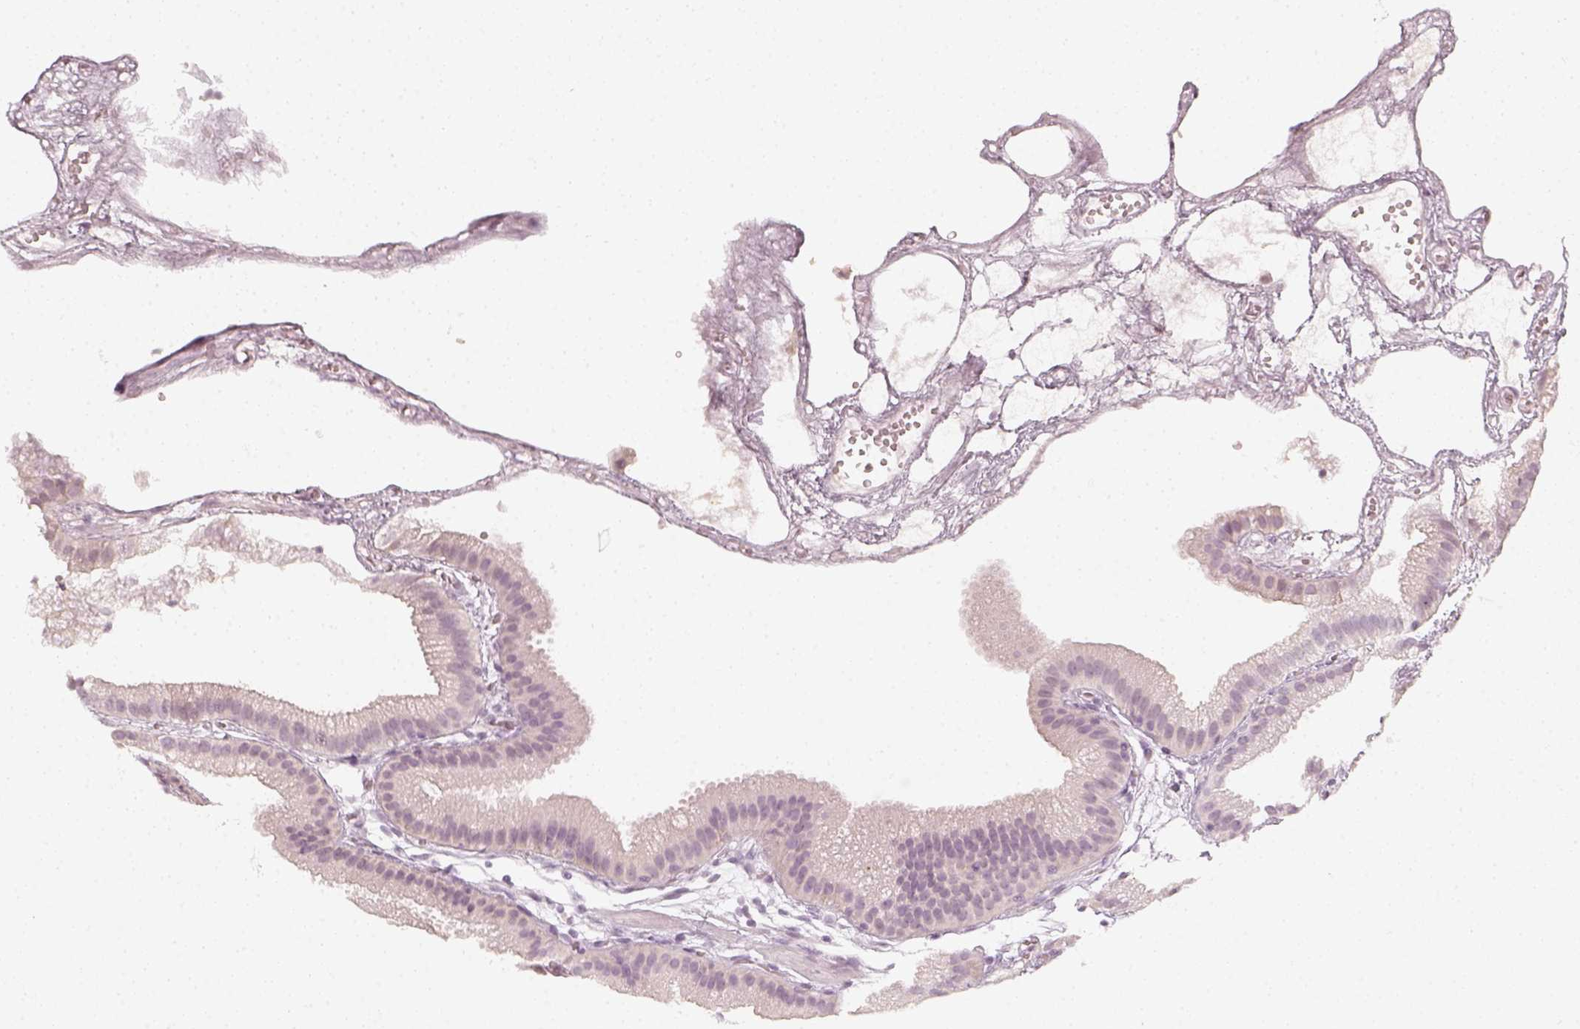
{"staining": {"intensity": "negative", "quantity": "none", "location": "none"}, "tissue": "gallbladder", "cell_type": "Glandular cells", "image_type": "normal", "snomed": [{"axis": "morphology", "description": "Normal tissue, NOS"}, {"axis": "topography", "description": "Gallbladder"}], "caption": "A histopathology image of human gallbladder is negative for staining in glandular cells. (Immunohistochemistry (ihc), brightfield microscopy, high magnification).", "gene": "KRTAP2", "patient": {"sex": "female", "age": 63}}